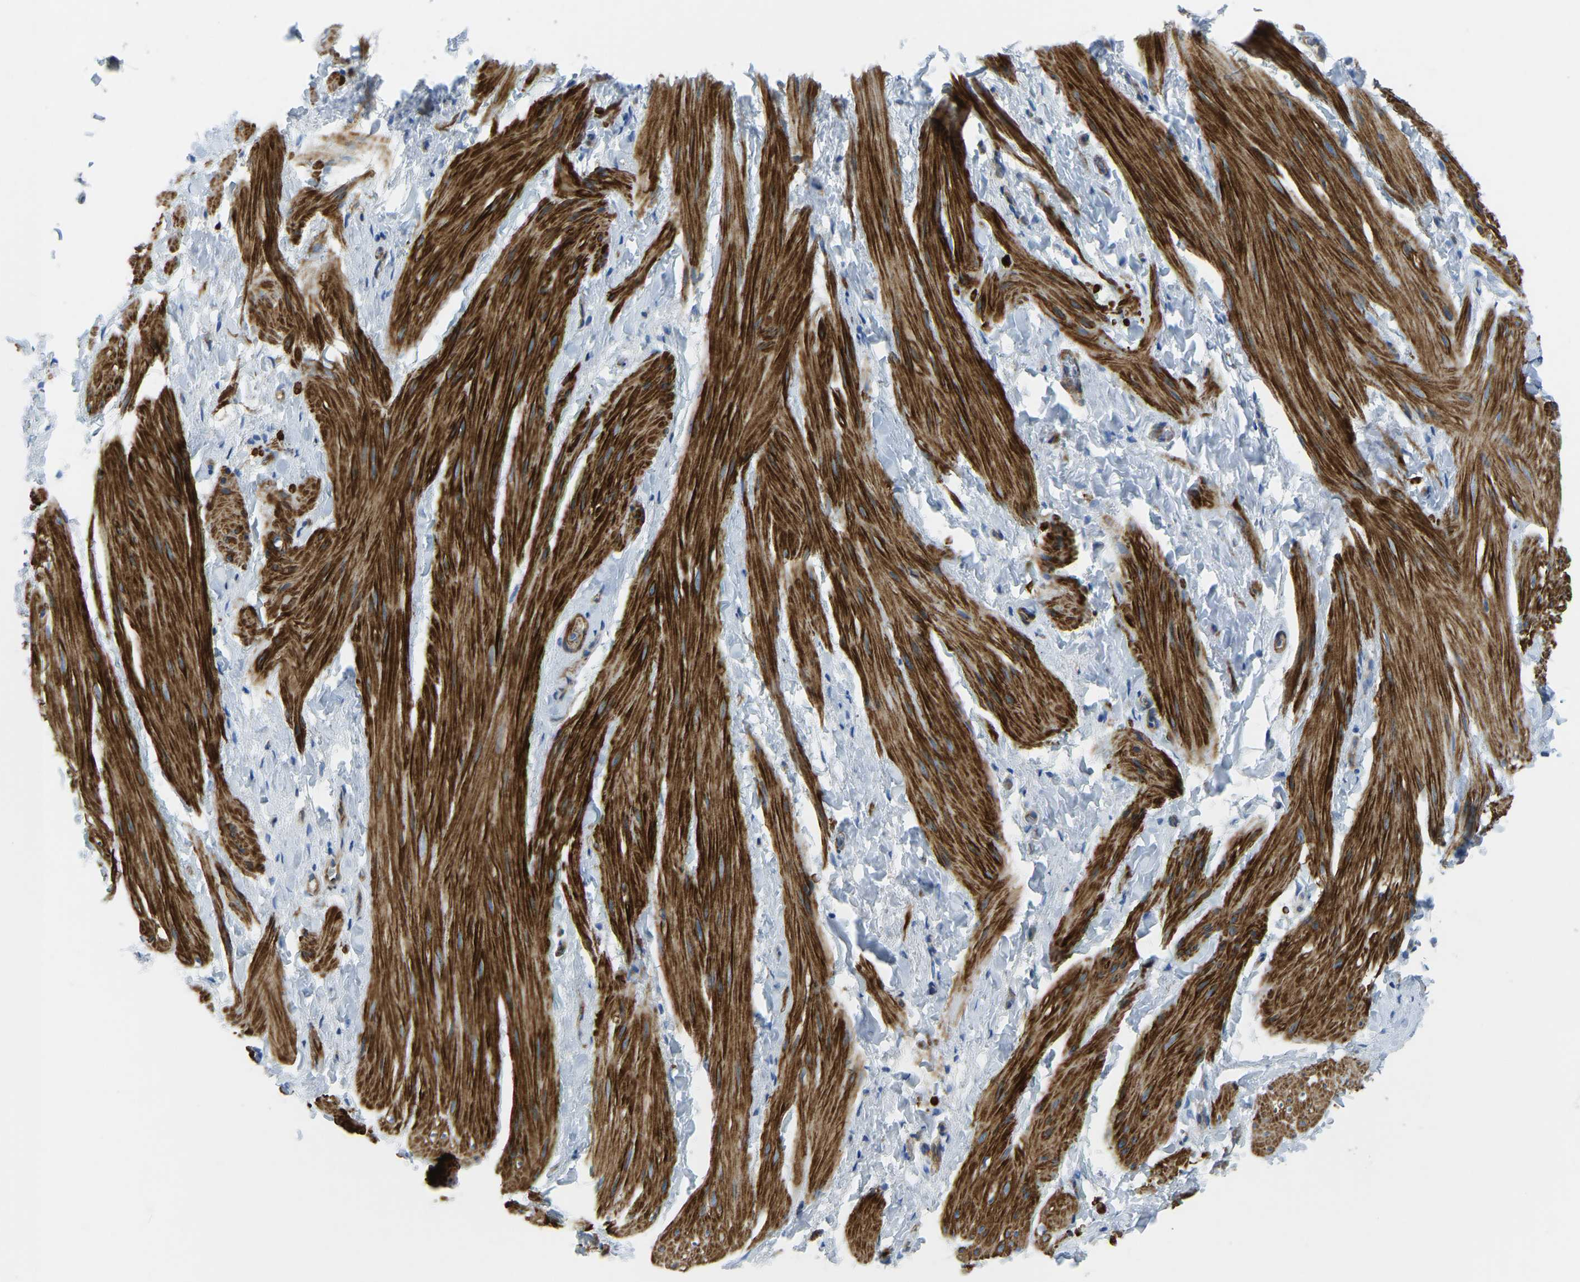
{"staining": {"intensity": "strong", "quantity": ">75%", "location": "cytoplasmic/membranous"}, "tissue": "smooth muscle", "cell_type": "Smooth muscle cells", "image_type": "normal", "snomed": [{"axis": "morphology", "description": "Normal tissue, NOS"}, {"axis": "topography", "description": "Smooth muscle"}], "caption": "IHC (DAB) staining of benign smooth muscle demonstrates strong cytoplasmic/membranous protein expression in approximately >75% of smooth muscle cells. (IHC, brightfield microscopy, high magnification).", "gene": "MYL3", "patient": {"sex": "male", "age": 16}}